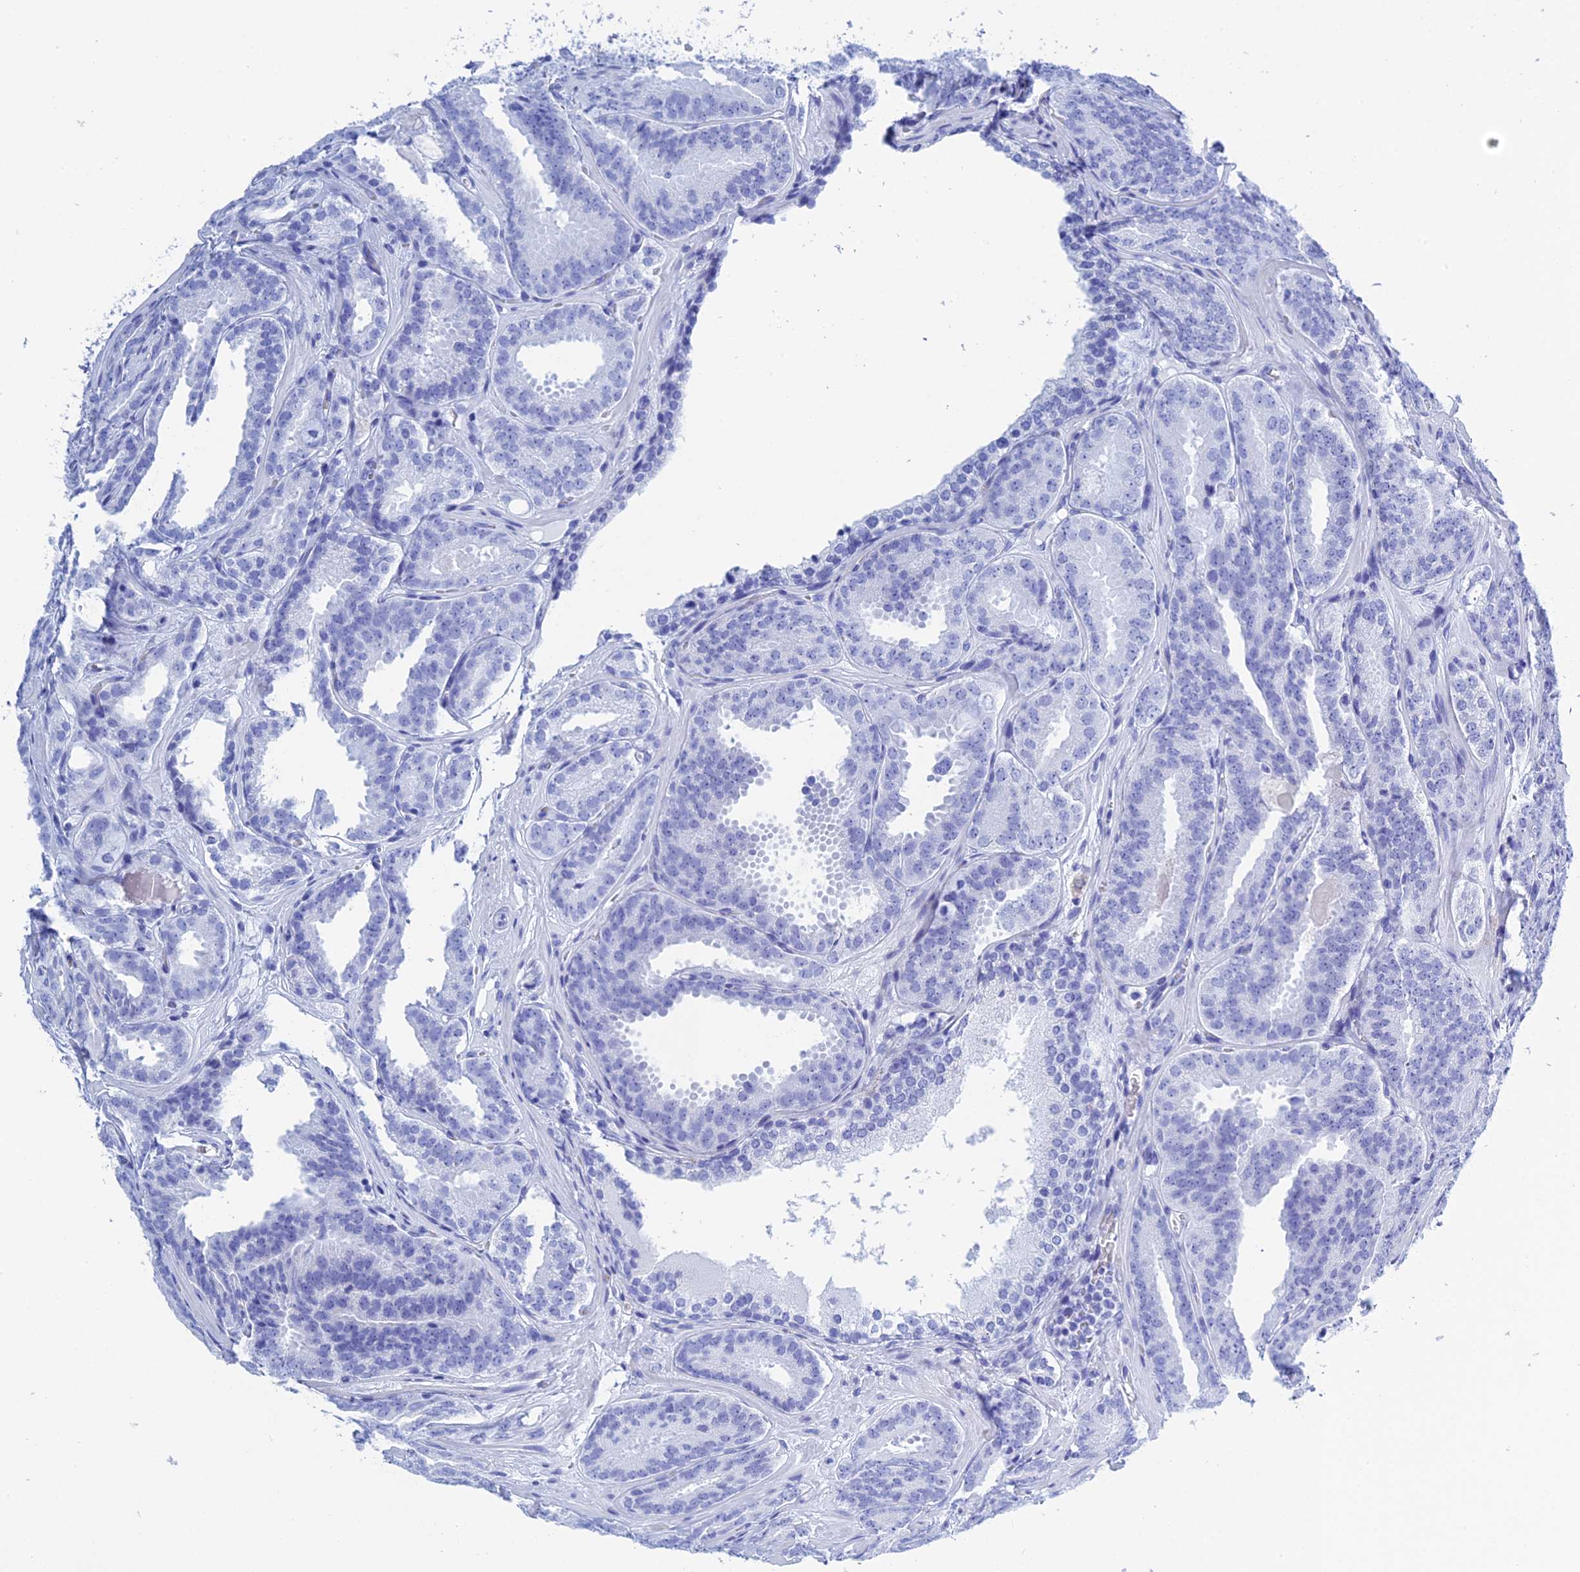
{"staining": {"intensity": "negative", "quantity": "none", "location": "none"}, "tissue": "prostate cancer", "cell_type": "Tumor cells", "image_type": "cancer", "snomed": [{"axis": "morphology", "description": "Adenocarcinoma, High grade"}, {"axis": "topography", "description": "Prostate"}], "caption": "Micrograph shows no protein positivity in tumor cells of adenocarcinoma (high-grade) (prostate) tissue. (DAB immunohistochemistry with hematoxylin counter stain).", "gene": "TEX101", "patient": {"sex": "male", "age": 63}}